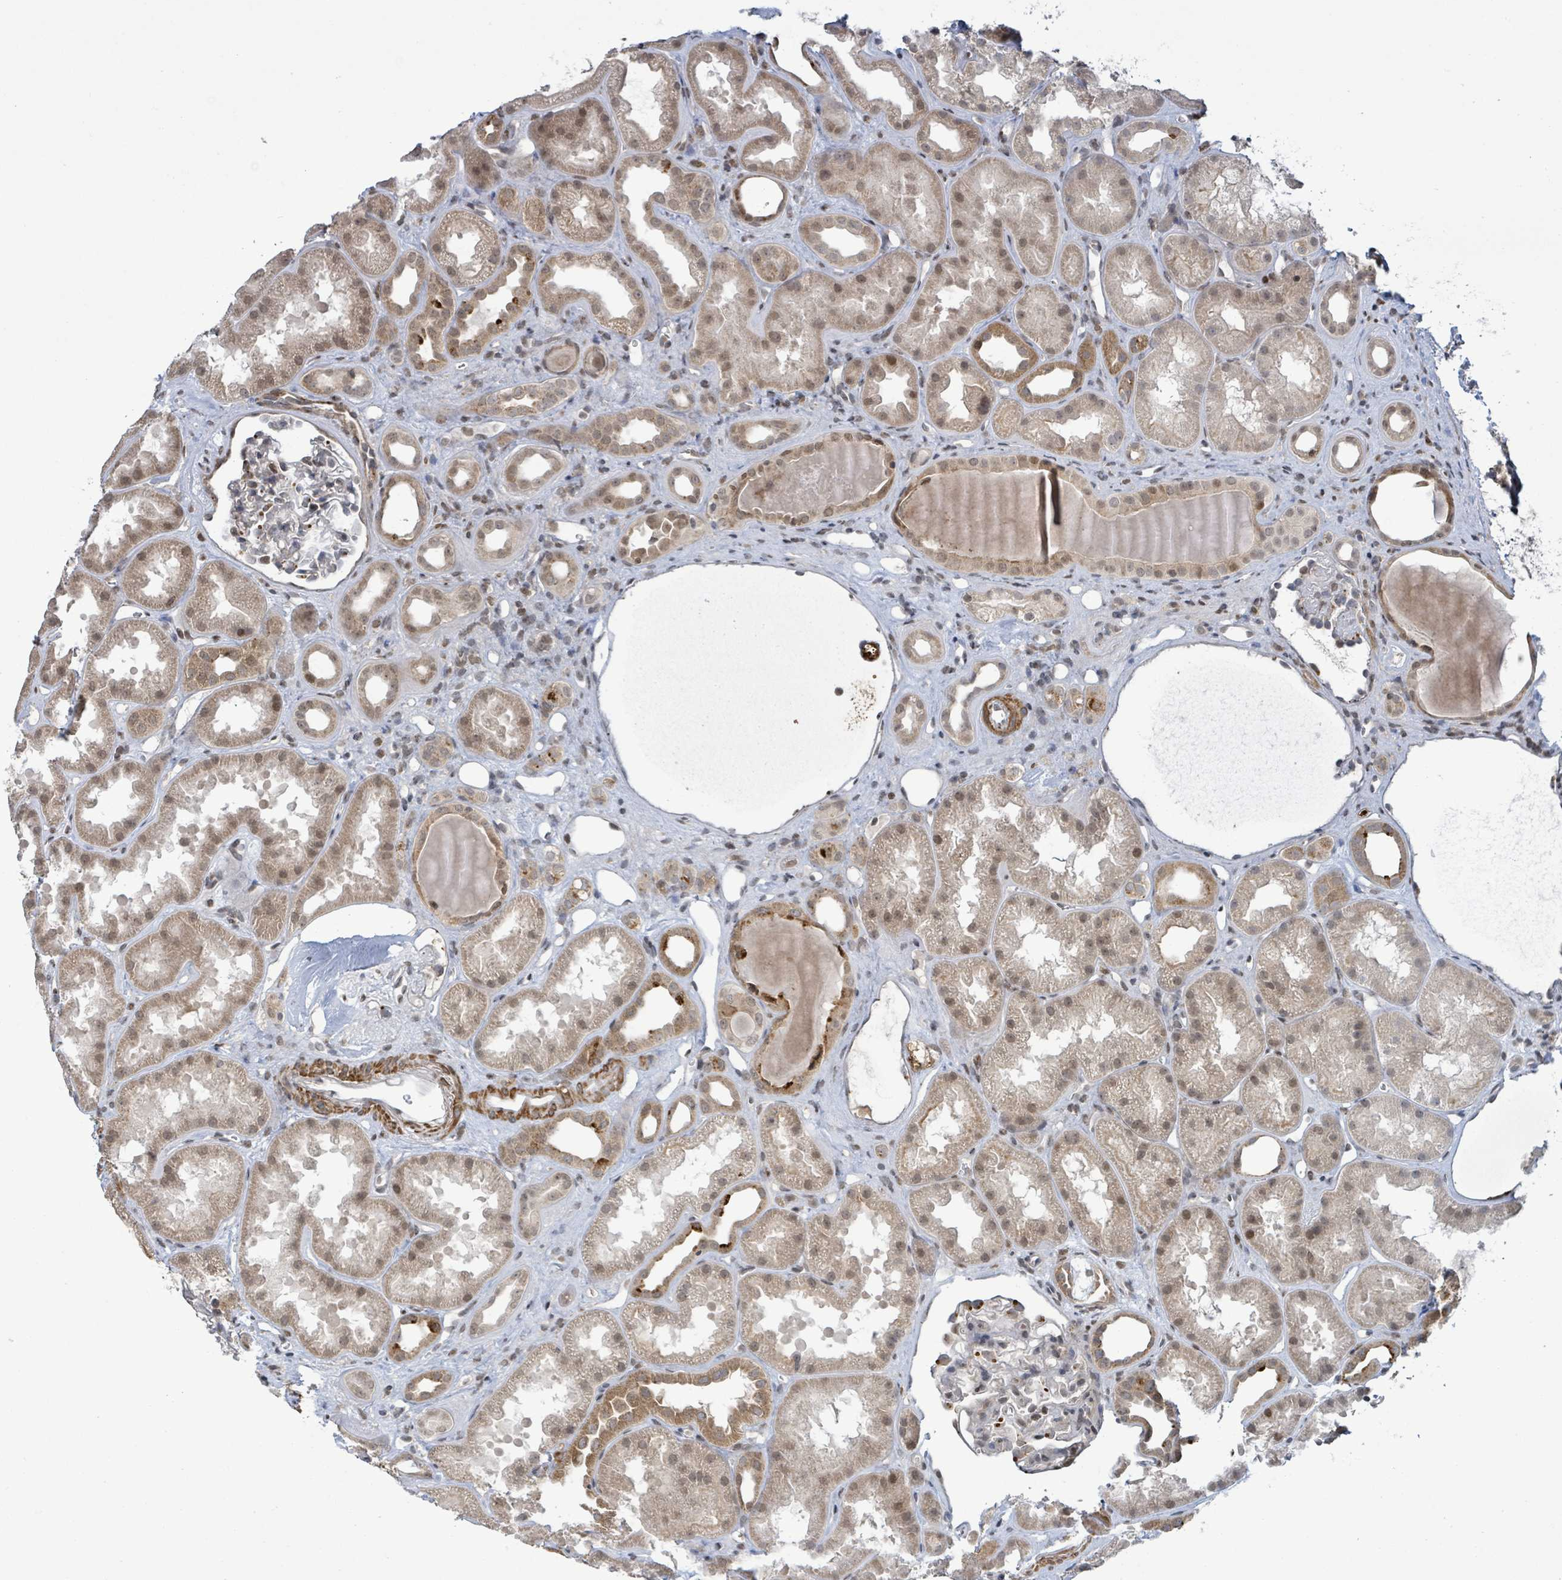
{"staining": {"intensity": "moderate", "quantity": "<25%", "location": "cytoplasmic/membranous"}, "tissue": "kidney", "cell_type": "Cells in glomeruli", "image_type": "normal", "snomed": [{"axis": "morphology", "description": "Normal tissue, NOS"}, {"axis": "topography", "description": "Kidney"}], "caption": "DAB (3,3'-diaminobenzidine) immunohistochemical staining of unremarkable human kidney reveals moderate cytoplasmic/membranous protein expression in approximately <25% of cells in glomeruli.", "gene": "SBF2", "patient": {"sex": "male", "age": 61}}